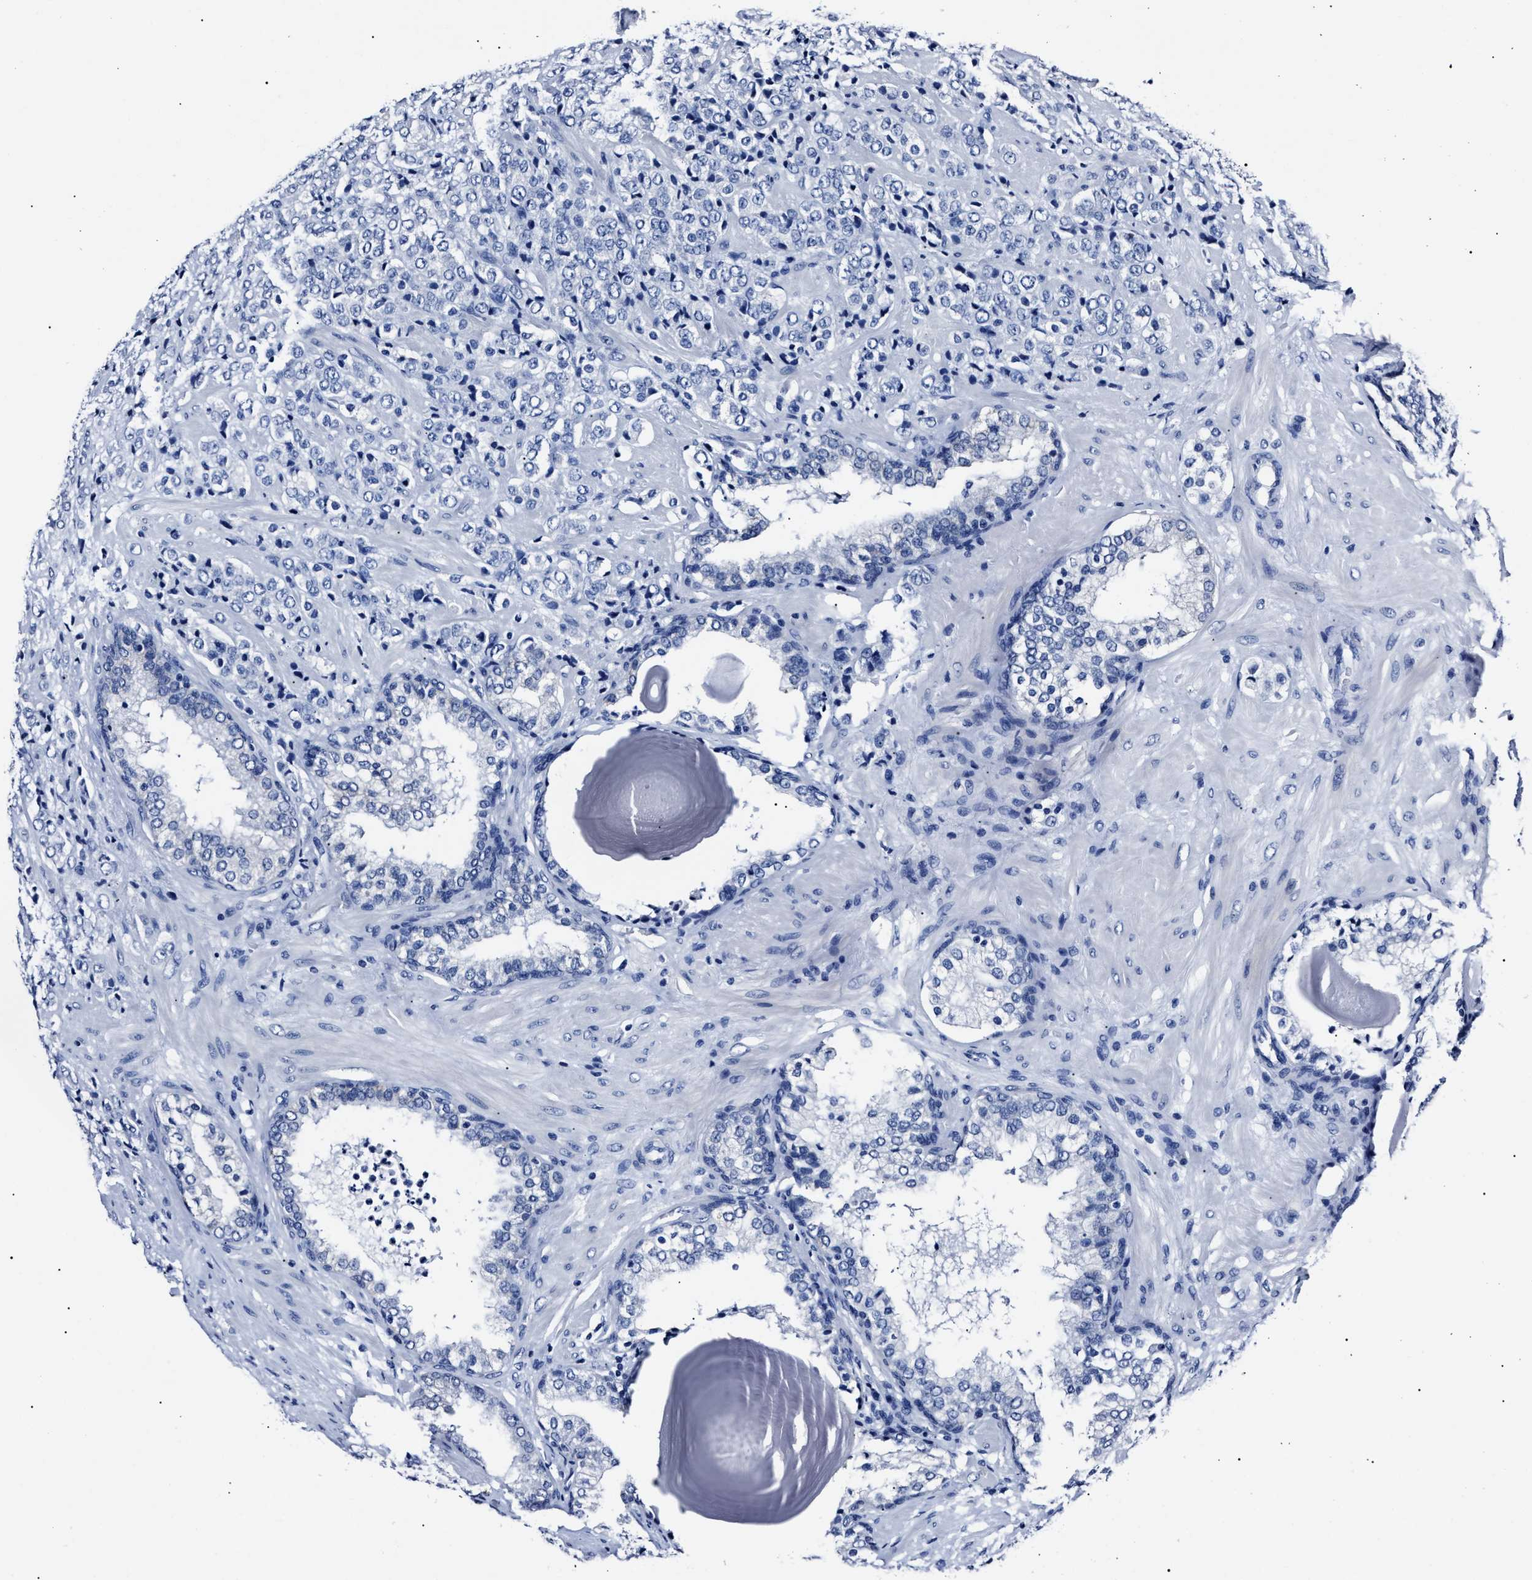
{"staining": {"intensity": "negative", "quantity": "none", "location": "none"}, "tissue": "prostate cancer", "cell_type": "Tumor cells", "image_type": "cancer", "snomed": [{"axis": "morphology", "description": "Adenocarcinoma, Medium grade"}, {"axis": "topography", "description": "Prostate"}], "caption": "Human prostate cancer stained for a protein using IHC reveals no staining in tumor cells.", "gene": "ALPG", "patient": {"sex": "male", "age": 70}}